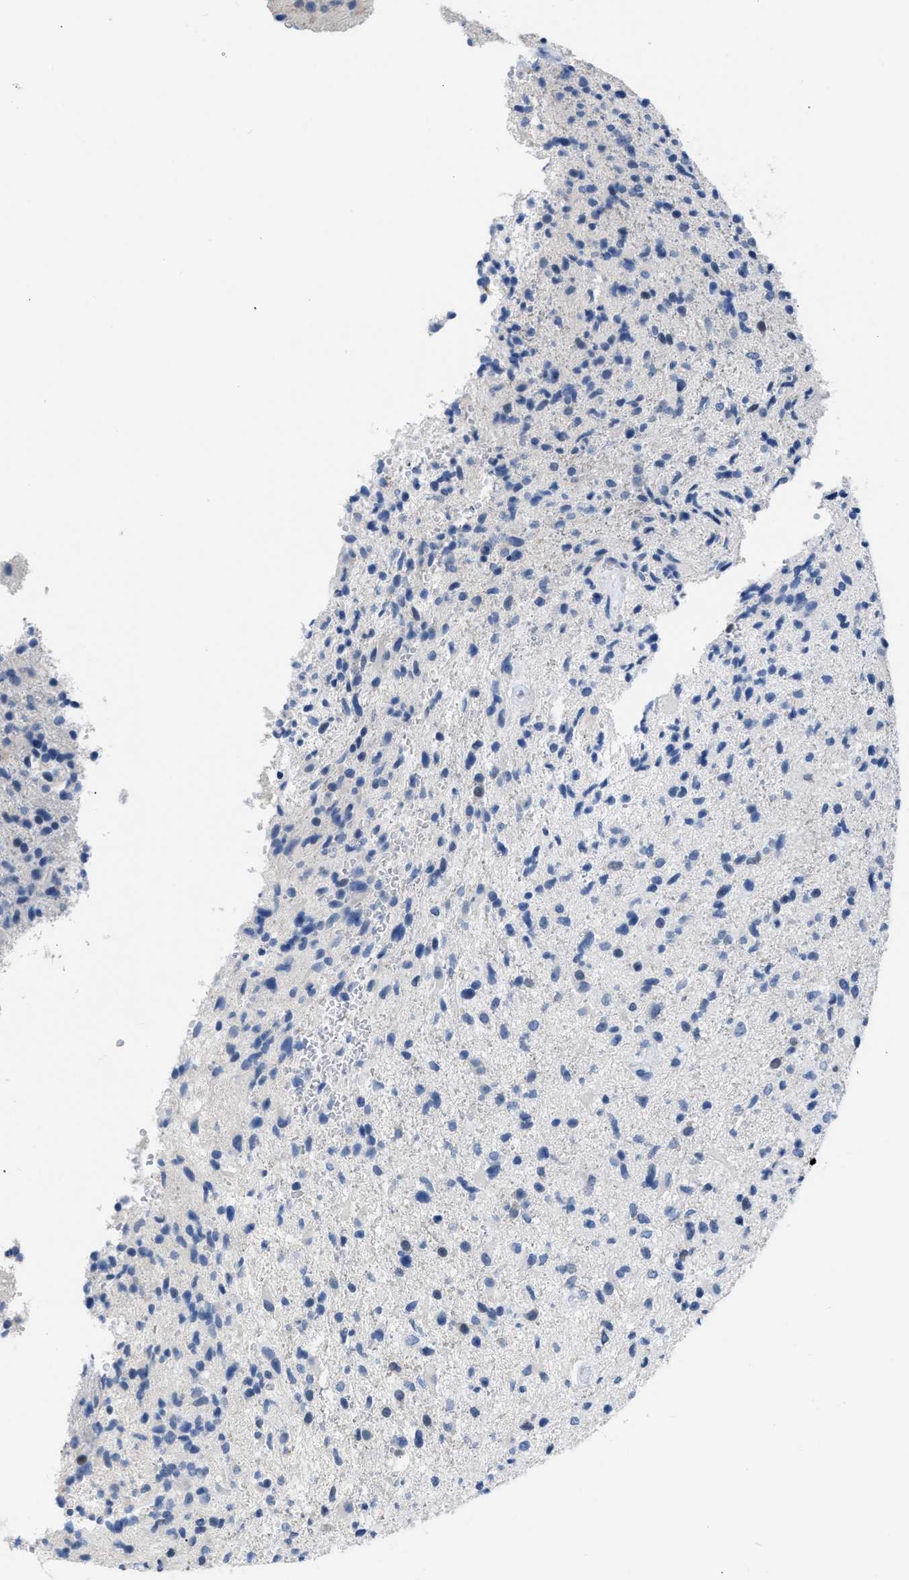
{"staining": {"intensity": "negative", "quantity": "none", "location": "none"}, "tissue": "glioma", "cell_type": "Tumor cells", "image_type": "cancer", "snomed": [{"axis": "morphology", "description": "Glioma, malignant, High grade"}, {"axis": "topography", "description": "Brain"}], "caption": "There is no significant expression in tumor cells of malignant glioma (high-grade).", "gene": "BOLL", "patient": {"sex": "male", "age": 72}}